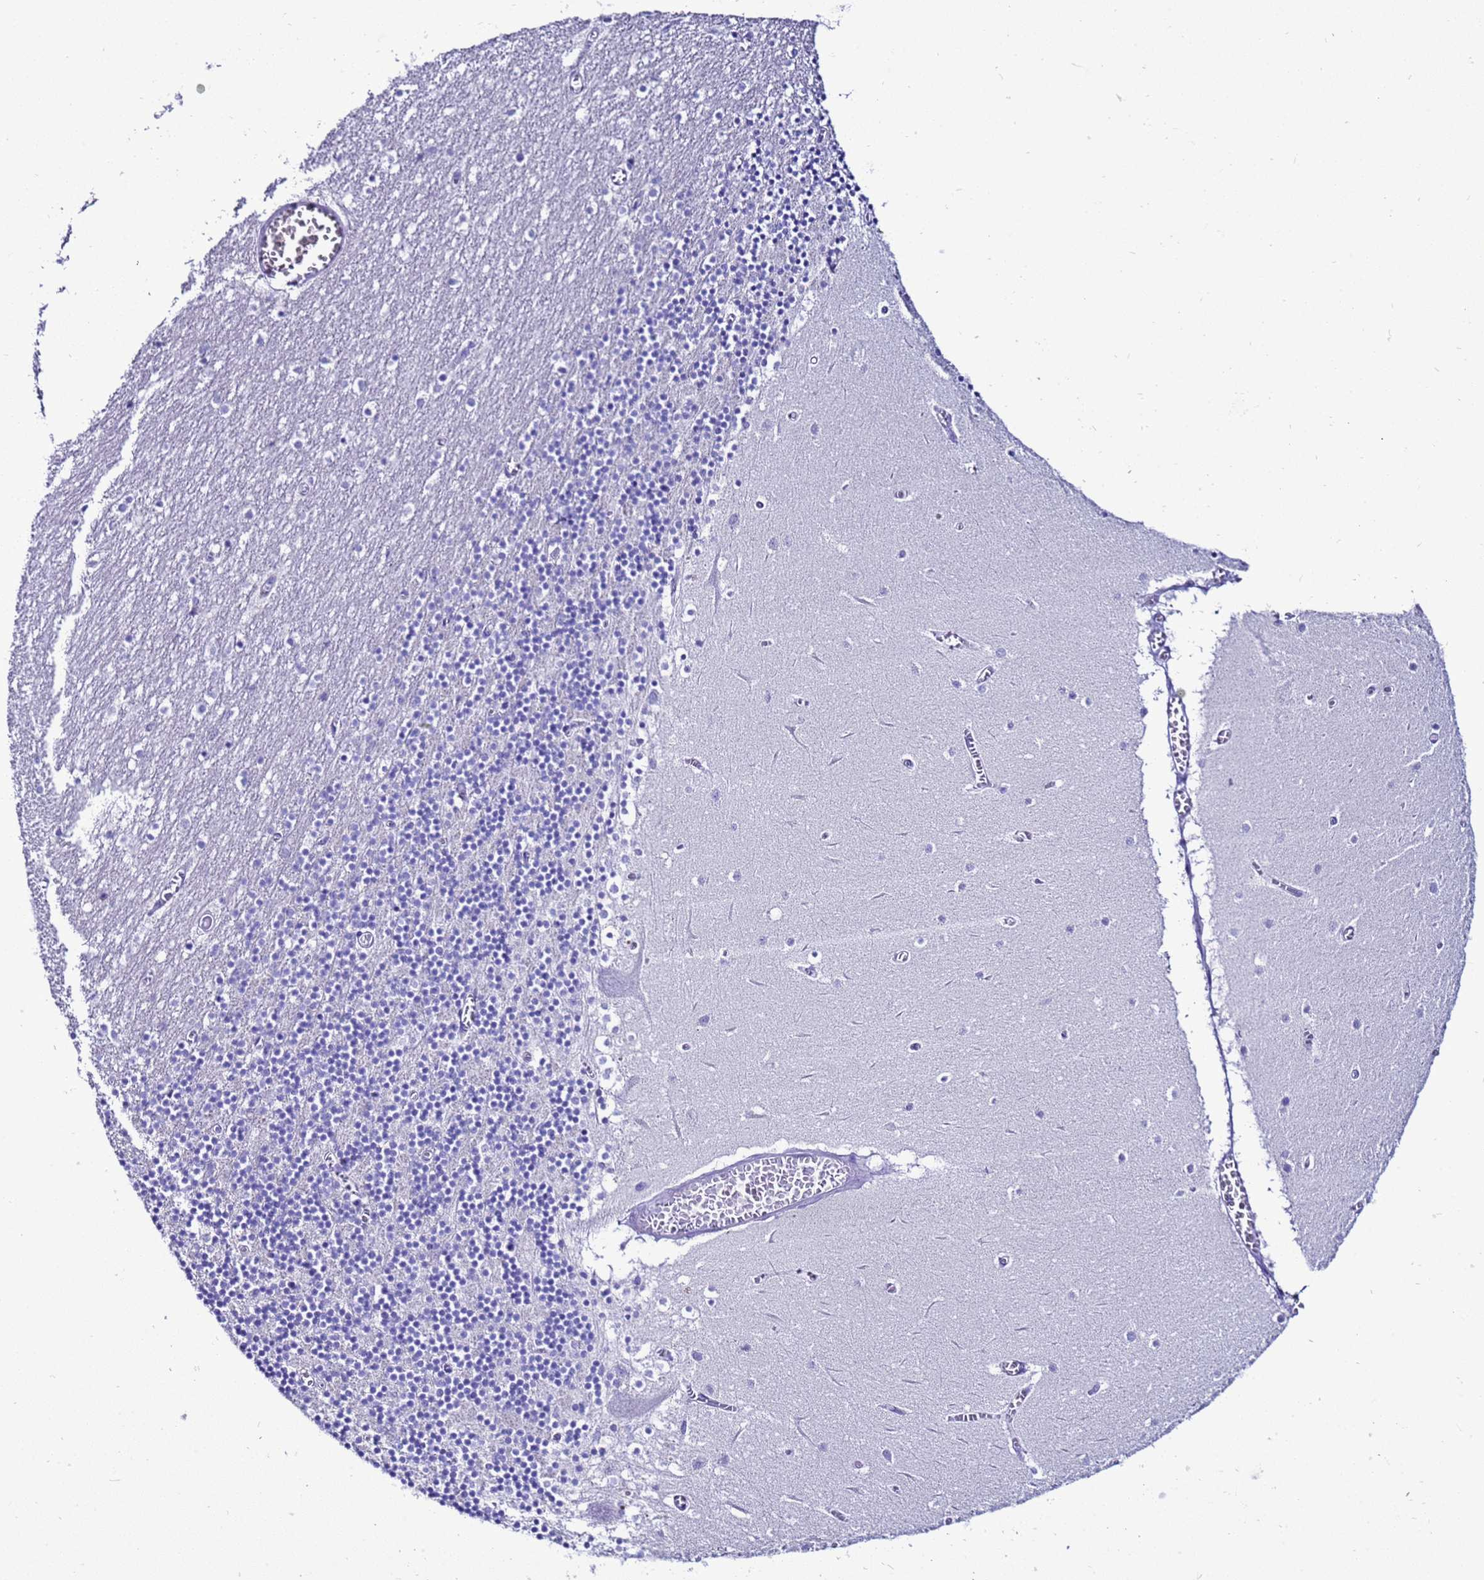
{"staining": {"intensity": "negative", "quantity": "none", "location": "none"}, "tissue": "cerebellum", "cell_type": "Cells in granular layer", "image_type": "normal", "snomed": [{"axis": "morphology", "description": "Normal tissue, NOS"}, {"axis": "topography", "description": "Cerebellum"}], "caption": "This image is of normal cerebellum stained with IHC to label a protein in brown with the nuclei are counter-stained blue. There is no expression in cells in granular layer. The staining was performed using DAB (3,3'-diaminobenzidine) to visualize the protein expression in brown, while the nuclei were stained in blue with hematoxylin (Magnification: 20x).", "gene": "BEST2", "patient": {"sex": "female", "age": 28}}